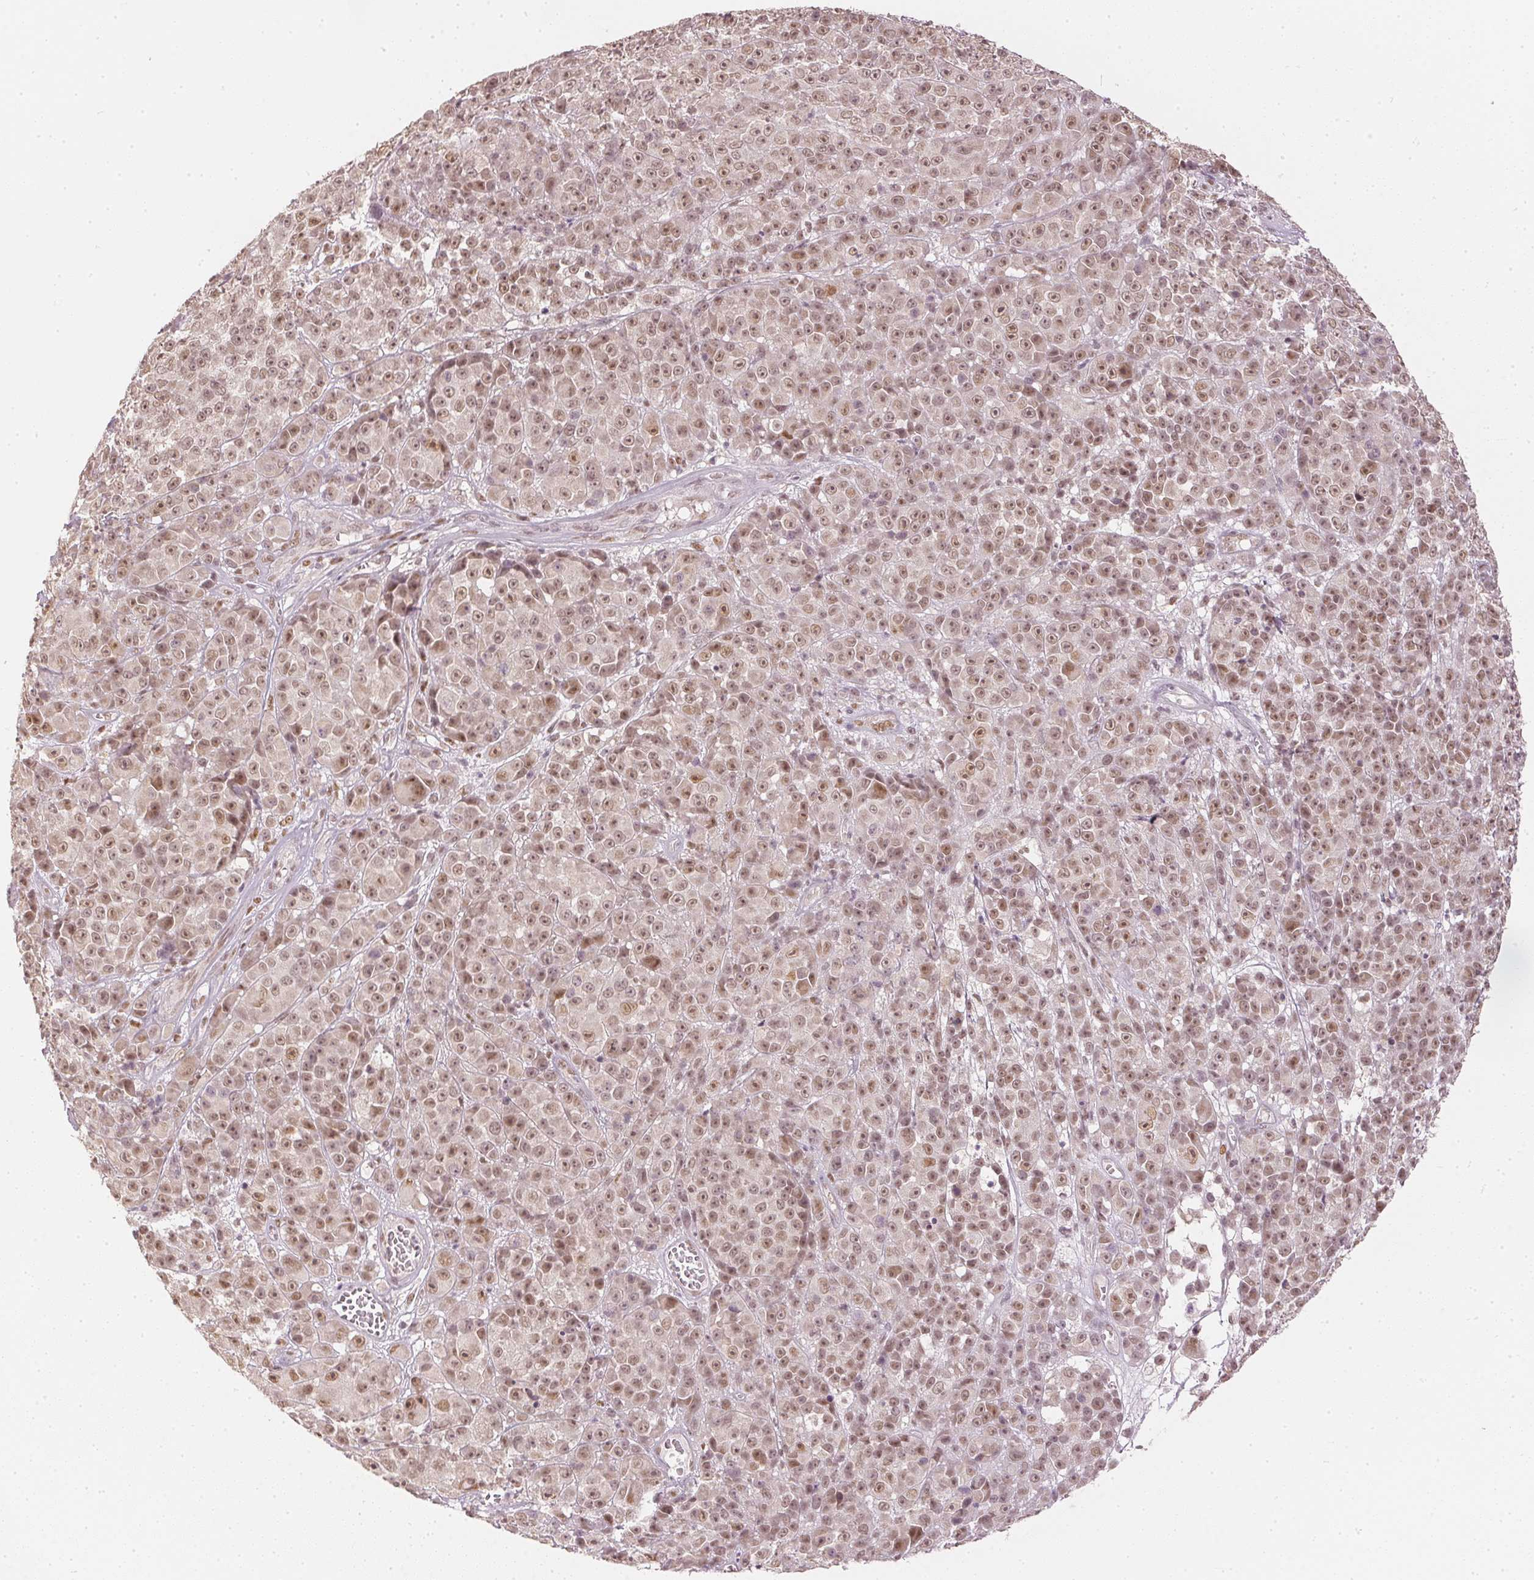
{"staining": {"intensity": "moderate", "quantity": ">75%", "location": "nuclear"}, "tissue": "melanoma", "cell_type": "Tumor cells", "image_type": "cancer", "snomed": [{"axis": "morphology", "description": "Malignant melanoma, NOS"}, {"axis": "topography", "description": "Skin"}, {"axis": "topography", "description": "Skin of back"}], "caption": "Protein staining of melanoma tissue displays moderate nuclear expression in about >75% of tumor cells. (Brightfield microscopy of DAB IHC at high magnification).", "gene": "SLC39A3", "patient": {"sex": "male", "age": 91}}